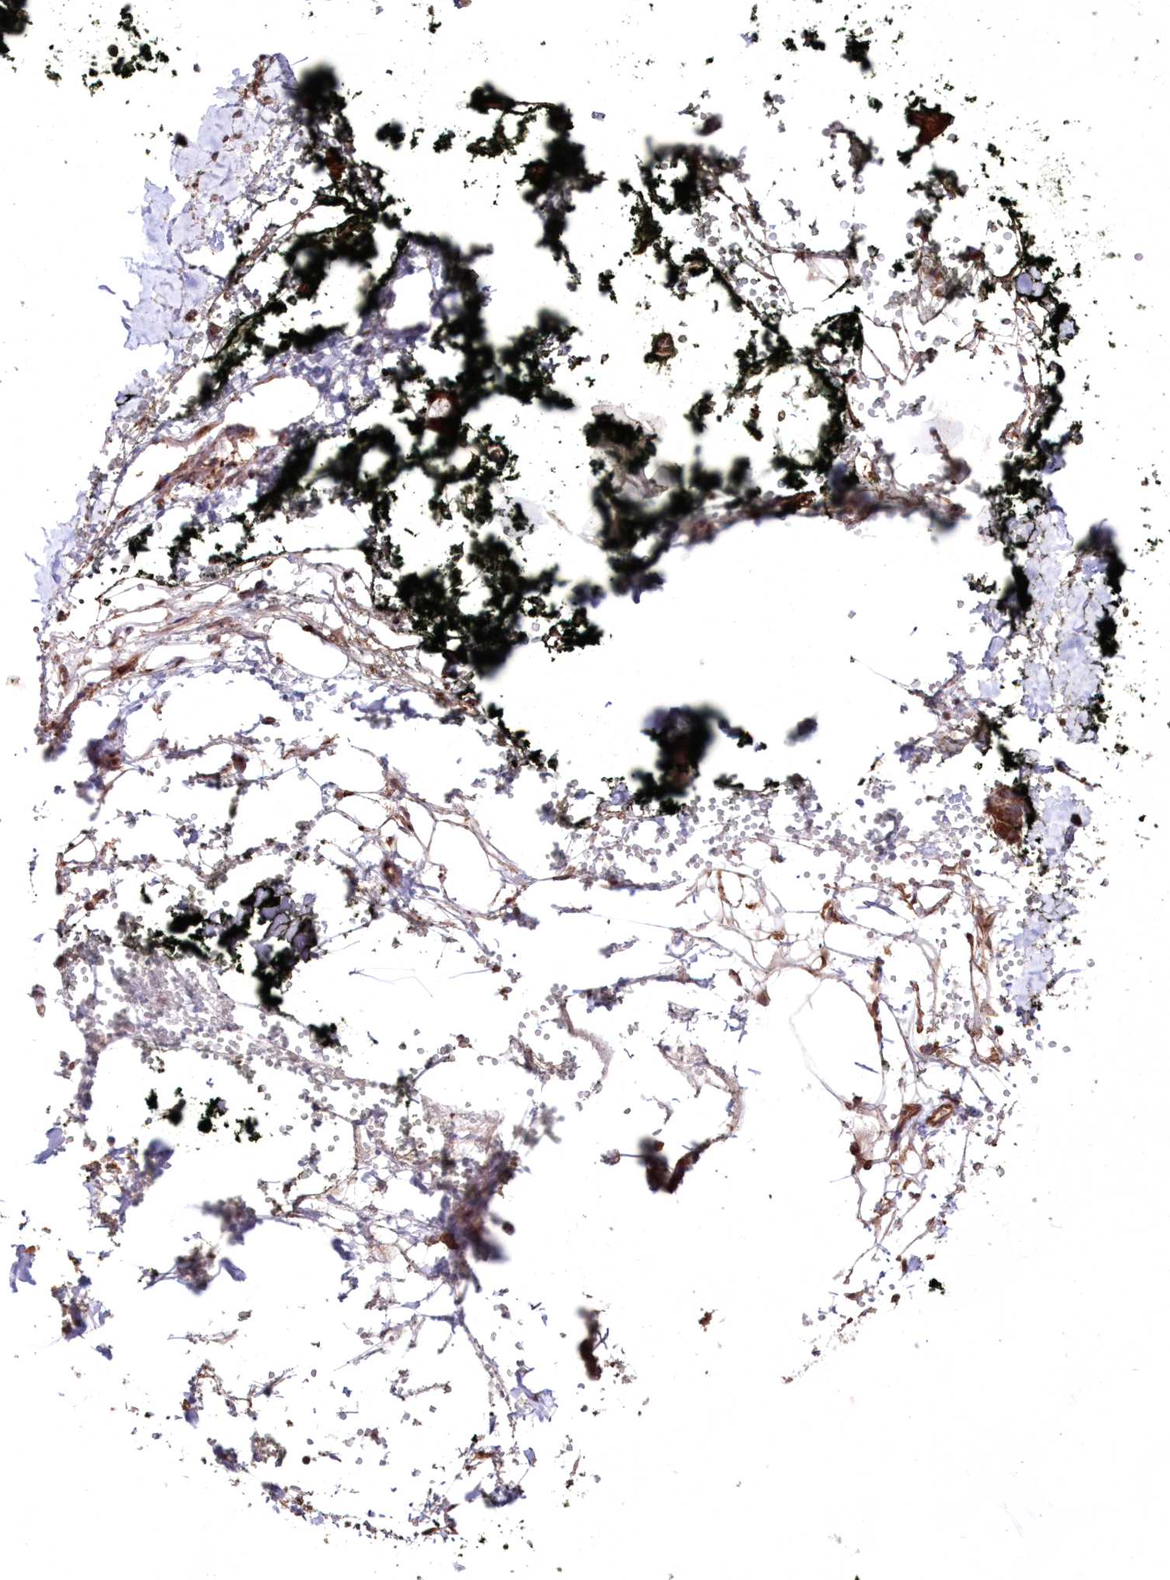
{"staining": {"intensity": "moderate", "quantity": "25%-75%", "location": "cytoplasmic/membranous"}, "tissue": "adipose tissue", "cell_type": "Adipocytes", "image_type": "normal", "snomed": [{"axis": "morphology", "description": "Normal tissue, NOS"}, {"axis": "morphology", "description": "Adenocarcinoma, NOS"}, {"axis": "topography", "description": "Pancreas"}, {"axis": "topography", "description": "Peripheral nerve tissue"}], "caption": "Approximately 25%-75% of adipocytes in normal human adipose tissue show moderate cytoplasmic/membranous protein expression as visualized by brown immunohistochemical staining.", "gene": "HADHB", "patient": {"sex": "male", "age": 59}}